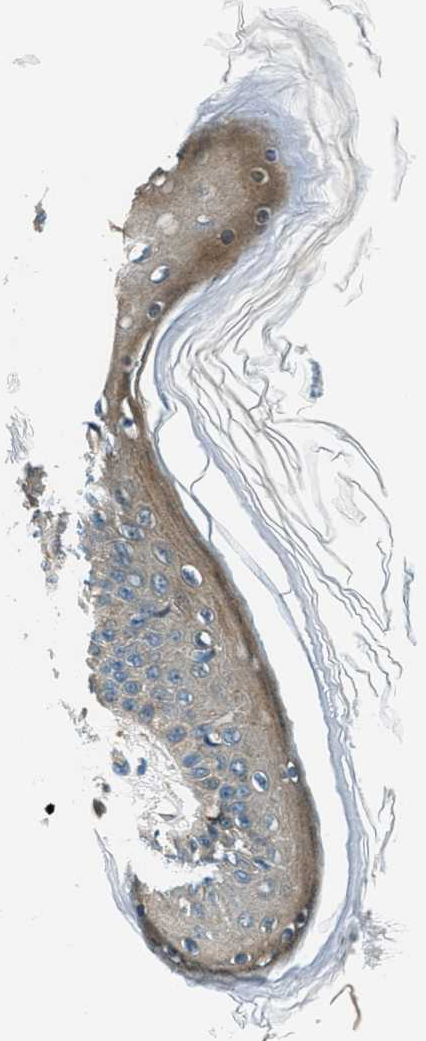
{"staining": {"intensity": "weak", "quantity": ">75%", "location": "cytoplasmic/membranous"}, "tissue": "skin", "cell_type": "Fibroblasts", "image_type": "normal", "snomed": [{"axis": "morphology", "description": "Normal tissue, NOS"}, {"axis": "topography", "description": "Skin"}], "caption": "Benign skin demonstrates weak cytoplasmic/membranous staining in about >75% of fibroblasts (DAB (3,3'-diaminobenzidine) IHC, brown staining for protein, blue staining for nuclei)..", "gene": "HEBP2", "patient": {"sex": "male", "age": 53}}